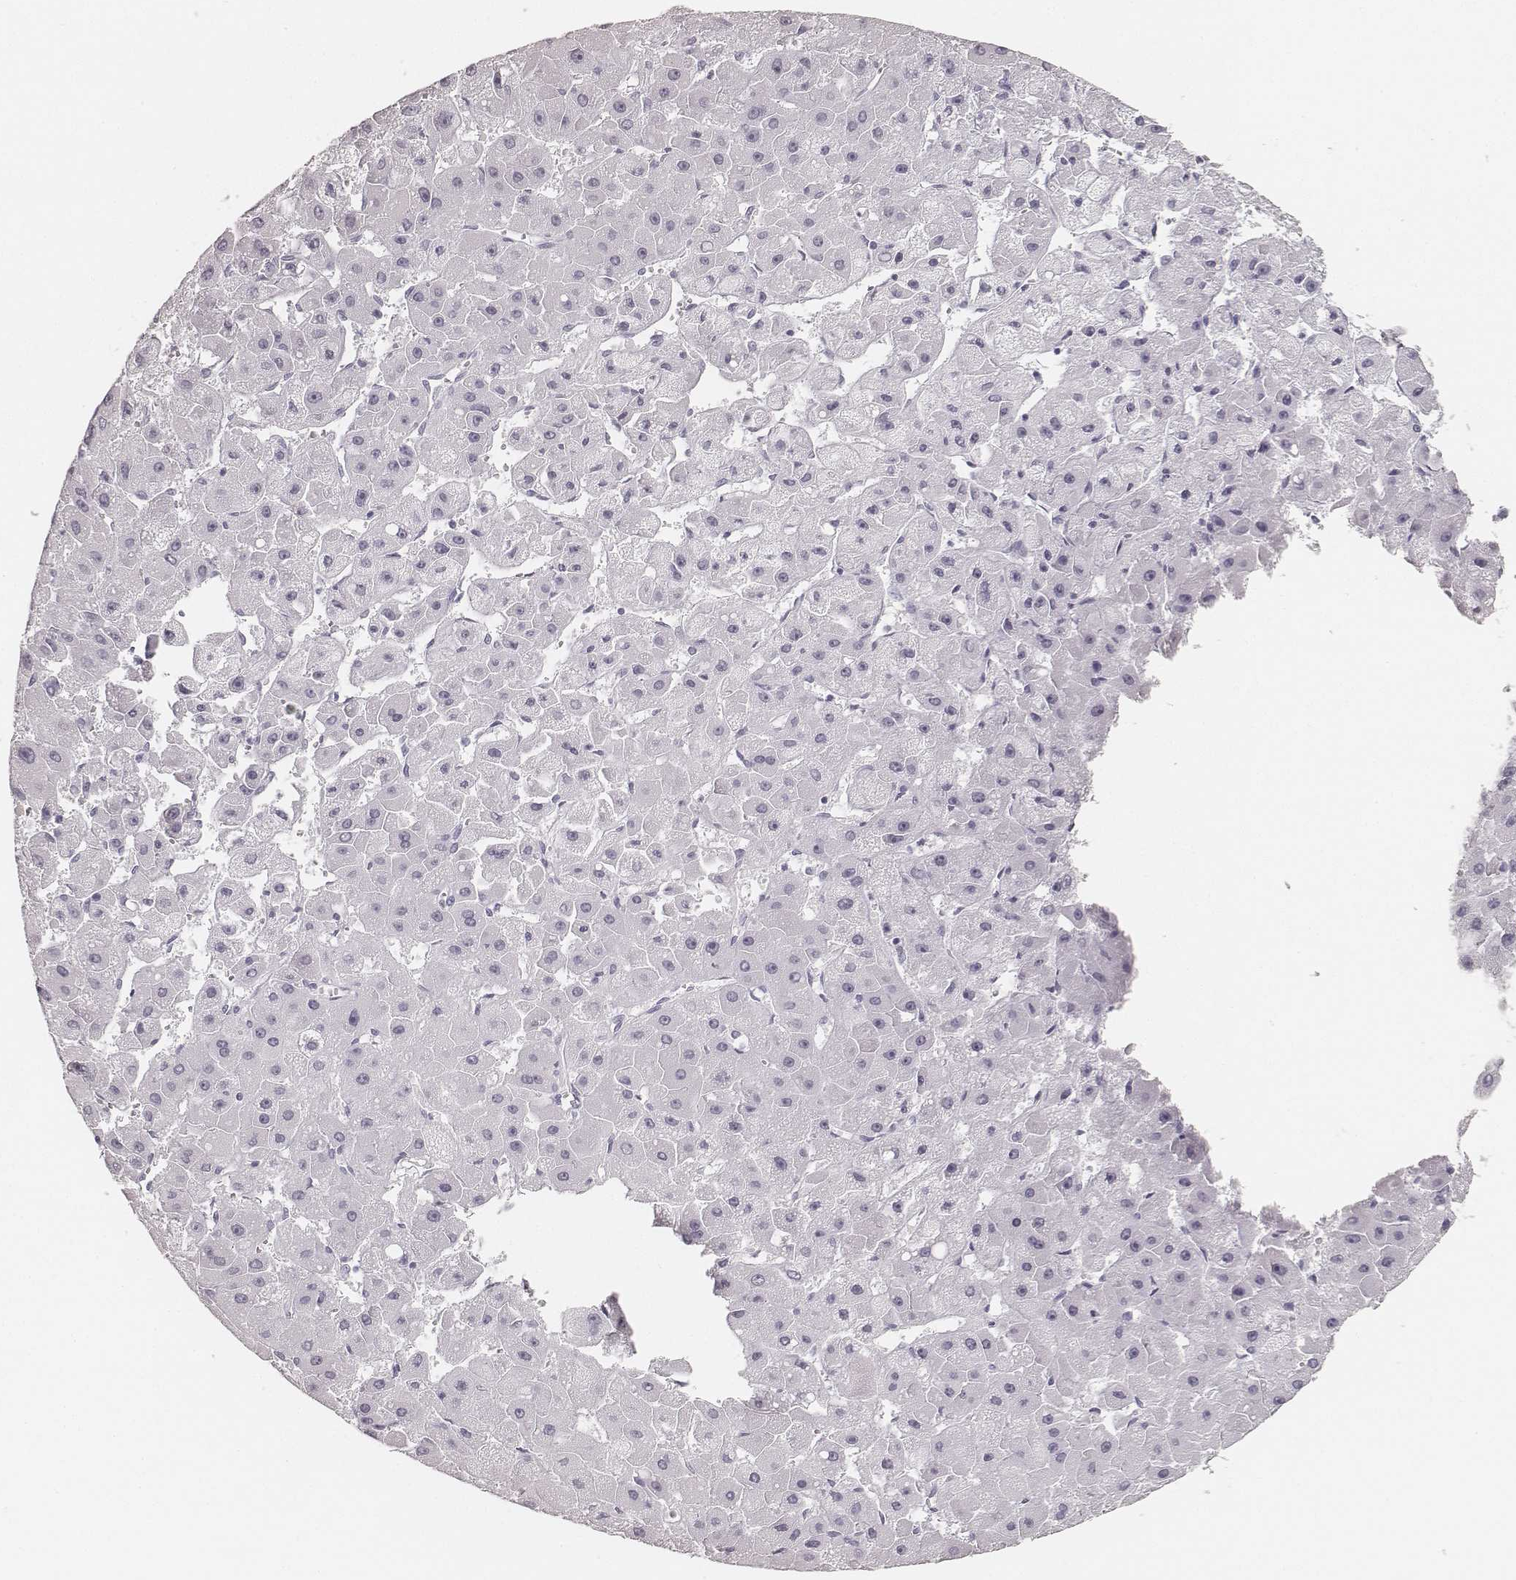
{"staining": {"intensity": "negative", "quantity": "none", "location": "none"}, "tissue": "liver cancer", "cell_type": "Tumor cells", "image_type": "cancer", "snomed": [{"axis": "morphology", "description": "Carcinoma, Hepatocellular, NOS"}, {"axis": "topography", "description": "Liver"}], "caption": "Micrograph shows no significant protein staining in tumor cells of liver cancer (hepatocellular carcinoma).", "gene": "KRT34", "patient": {"sex": "female", "age": 25}}